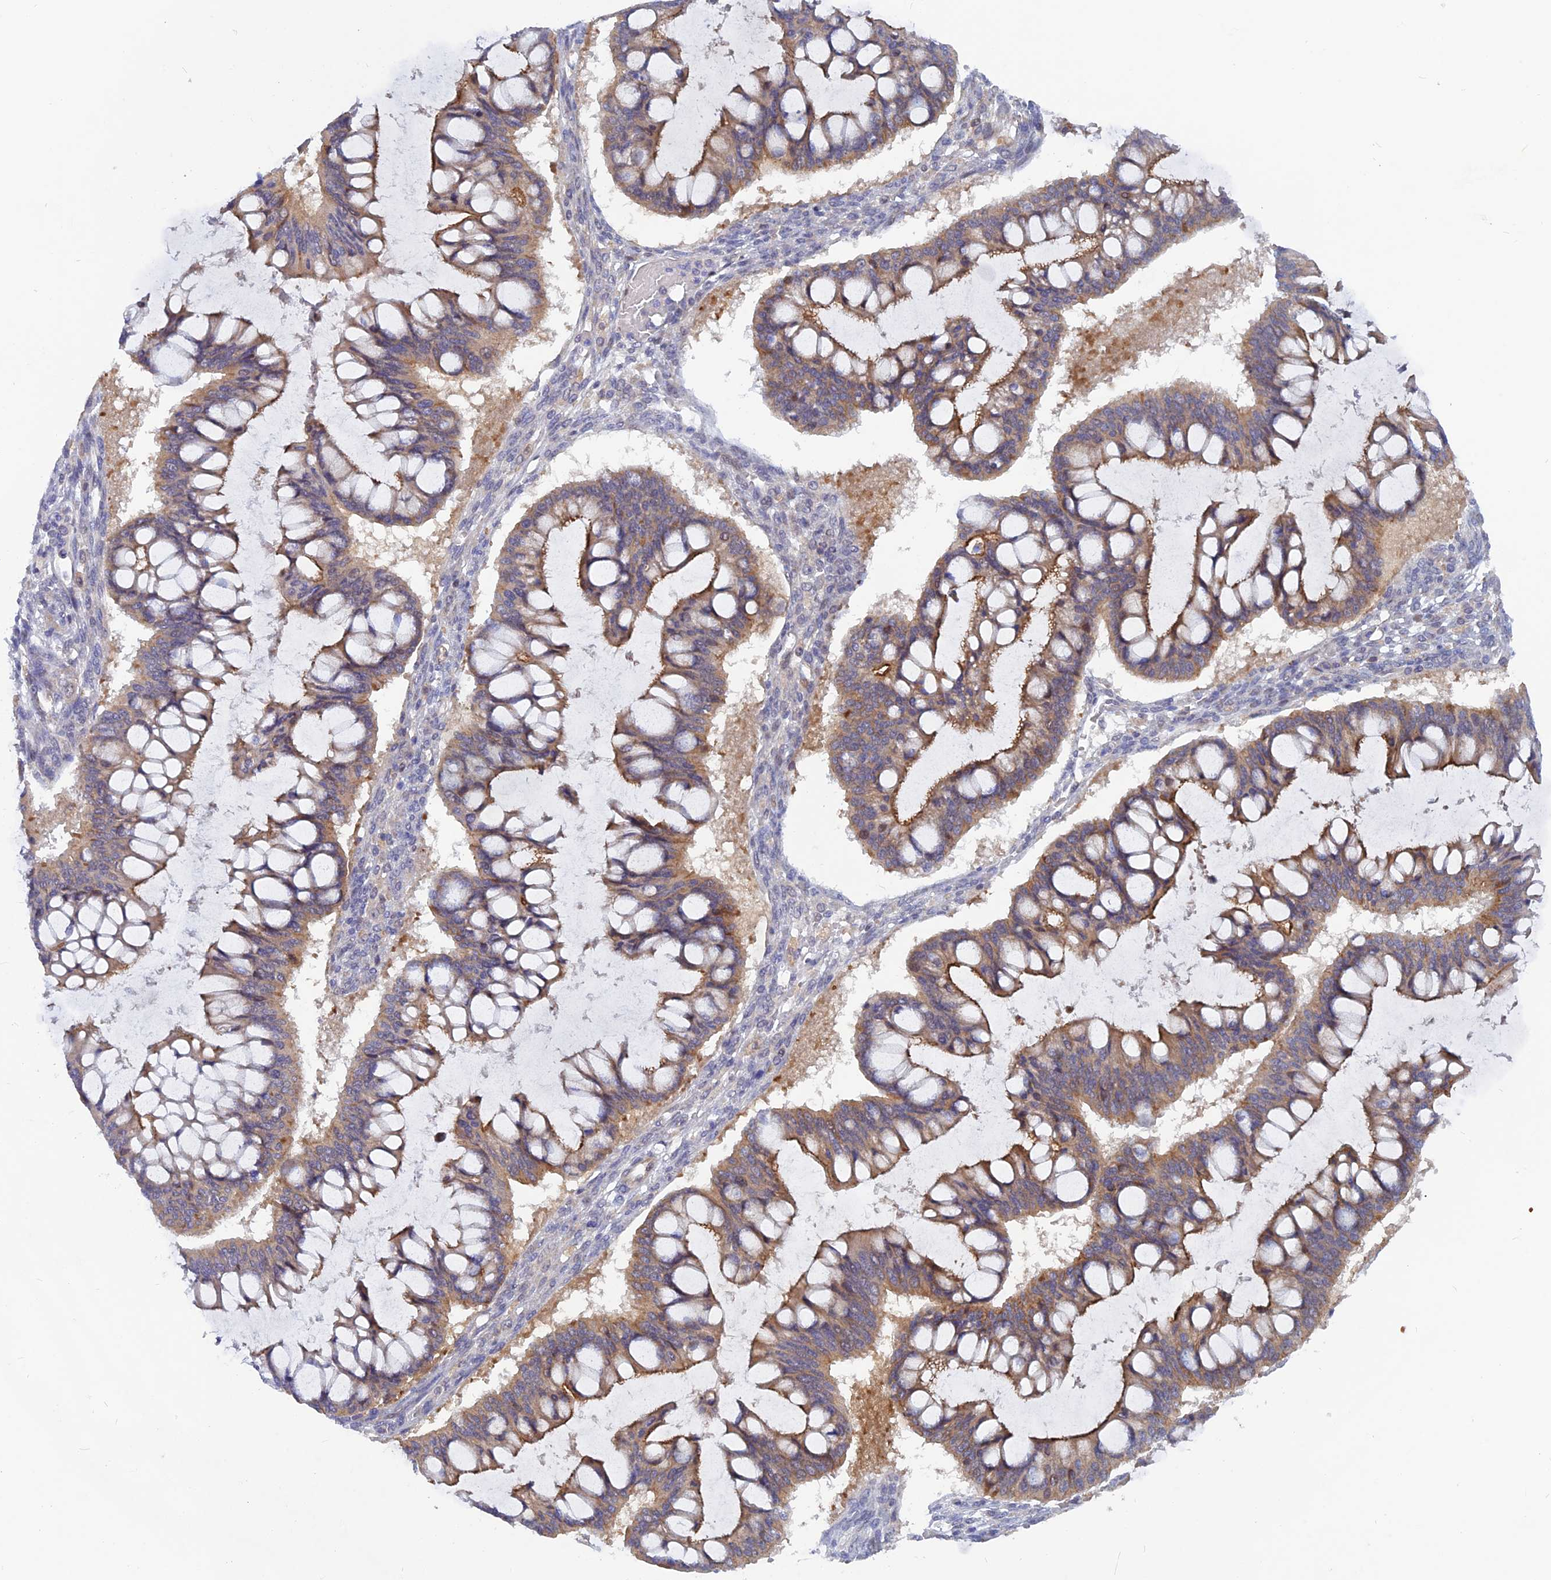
{"staining": {"intensity": "moderate", "quantity": ">75%", "location": "cytoplasmic/membranous"}, "tissue": "ovarian cancer", "cell_type": "Tumor cells", "image_type": "cancer", "snomed": [{"axis": "morphology", "description": "Cystadenocarcinoma, mucinous, NOS"}, {"axis": "topography", "description": "Ovary"}], "caption": "A medium amount of moderate cytoplasmic/membranous expression is present in approximately >75% of tumor cells in ovarian cancer (mucinous cystadenocarcinoma) tissue.", "gene": "DNAJC16", "patient": {"sex": "female", "age": 73}}